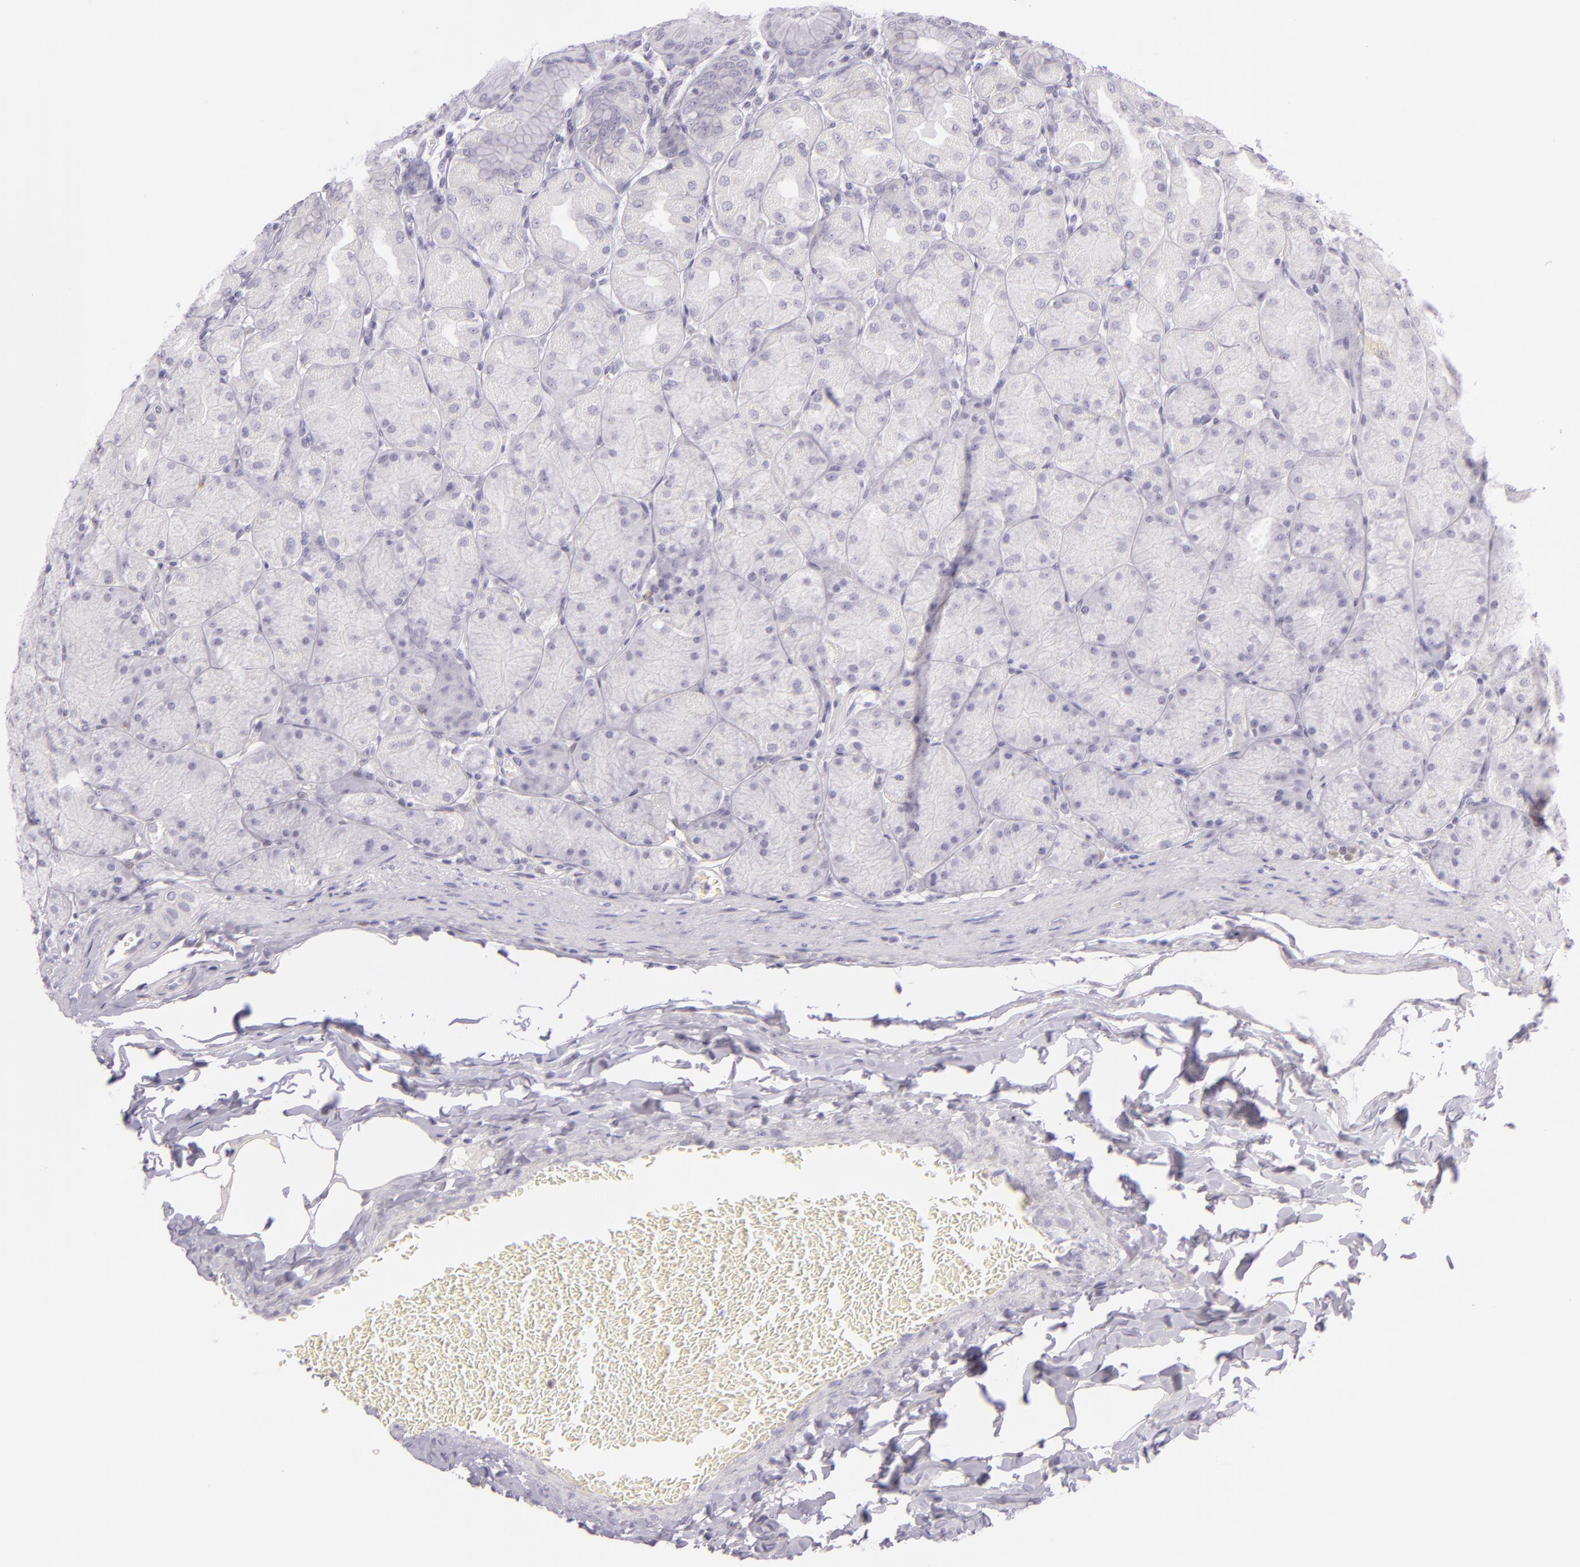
{"staining": {"intensity": "negative", "quantity": "none", "location": "none"}, "tissue": "stomach", "cell_type": "Glandular cells", "image_type": "normal", "snomed": [{"axis": "morphology", "description": "Normal tissue, NOS"}, {"axis": "topography", "description": "Stomach, upper"}], "caption": "DAB immunohistochemical staining of normal stomach reveals no significant positivity in glandular cells.", "gene": "CBS", "patient": {"sex": "female", "age": 56}}